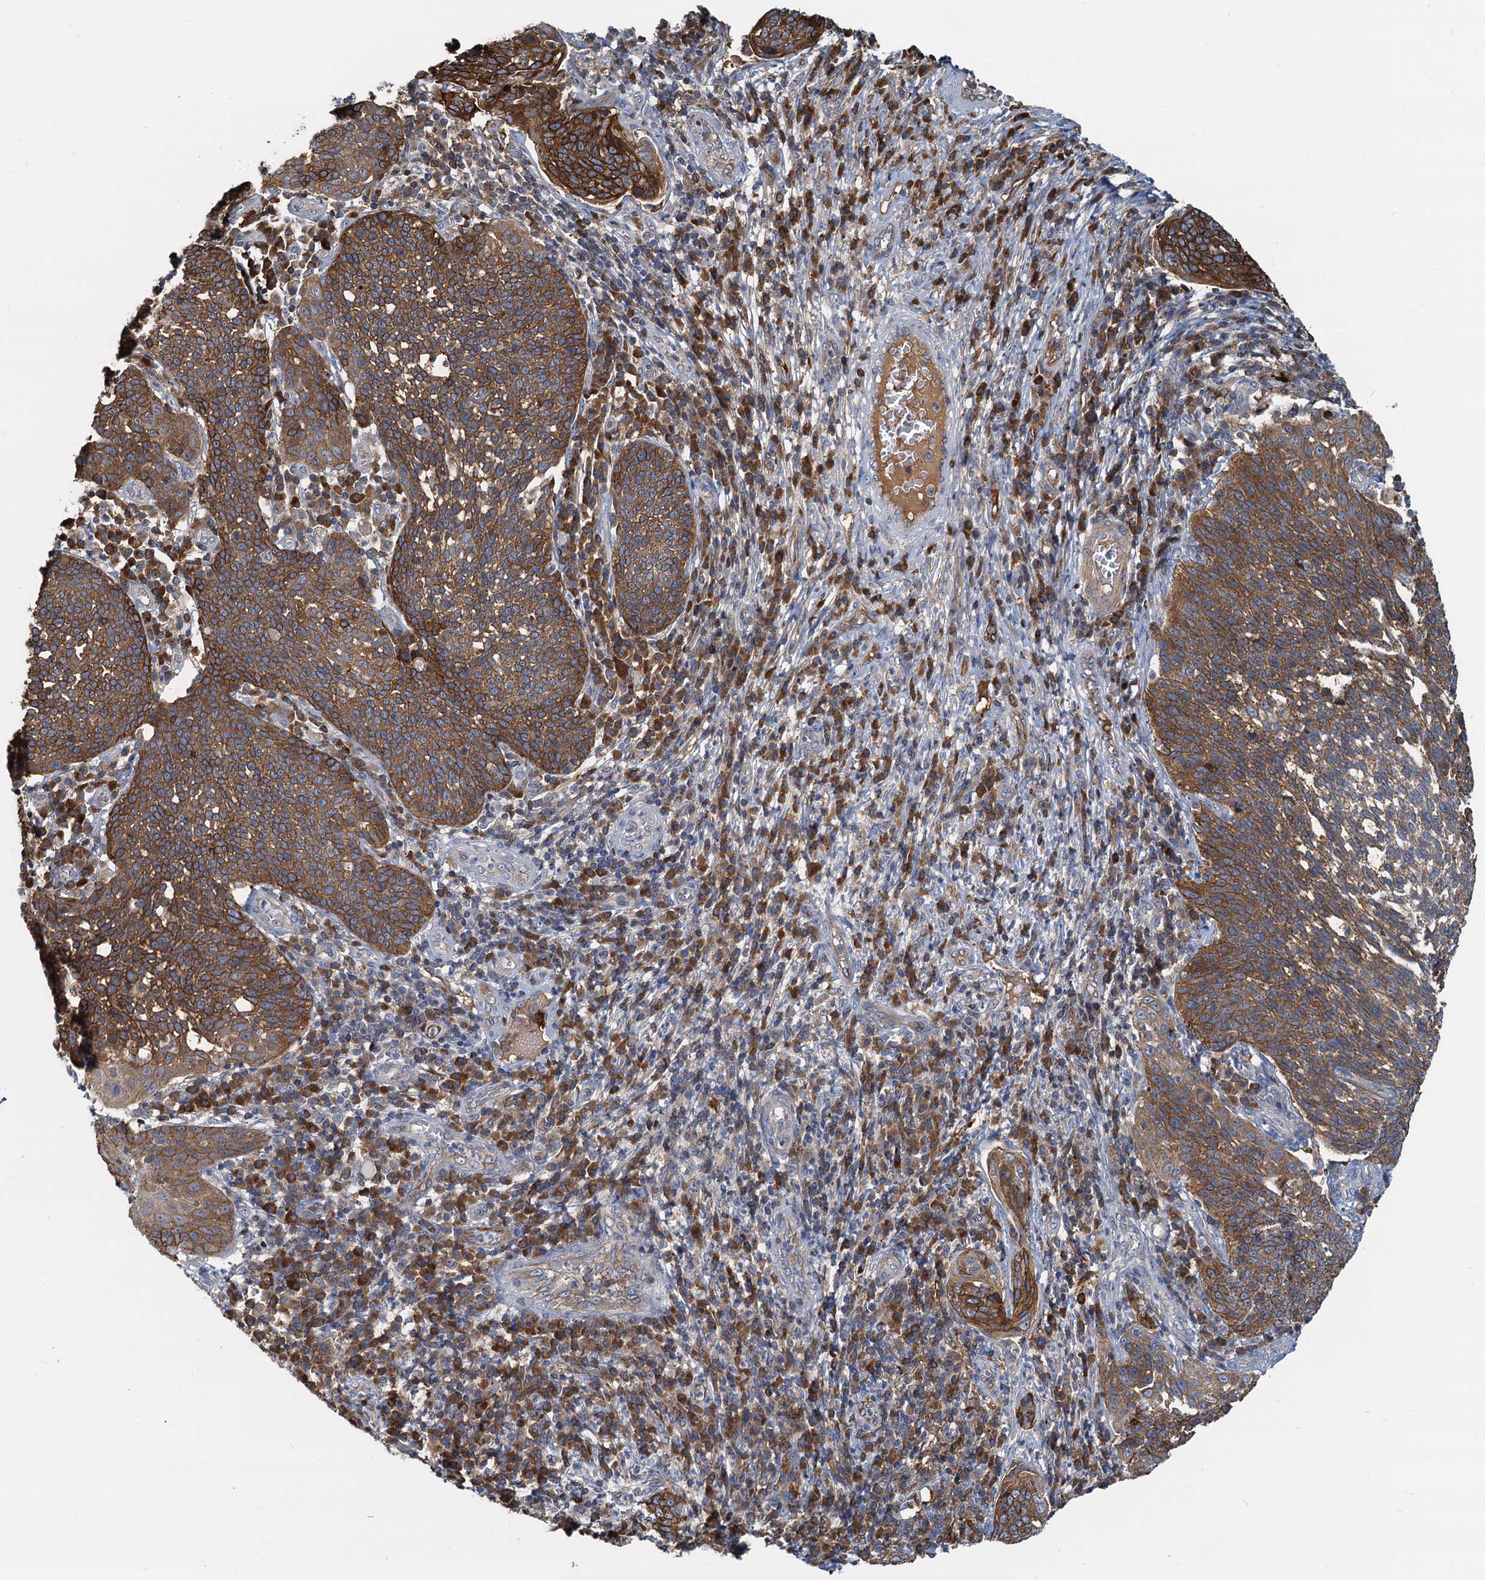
{"staining": {"intensity": "strong", "quantity": ">75%", "location": "cytoplasmic/membranous"}, "tissue": "cervical cancer", "cell_type": "Tumor cells", "image_type": "cancer", "snomed": [{"axis": "morphology", "description": "Squamous cell carcinoma, NOS"}, {"axis": "topography", "description": "Cervix"}], "caption": "The micrograph reveals staining of cervical squamous cell carcinoma, revealing strong cytoplasmic/membranous protein positivity (brown color) within tumor cells.", "gene": "LNX2", "patient": {"sex": "female", "age": 34}}